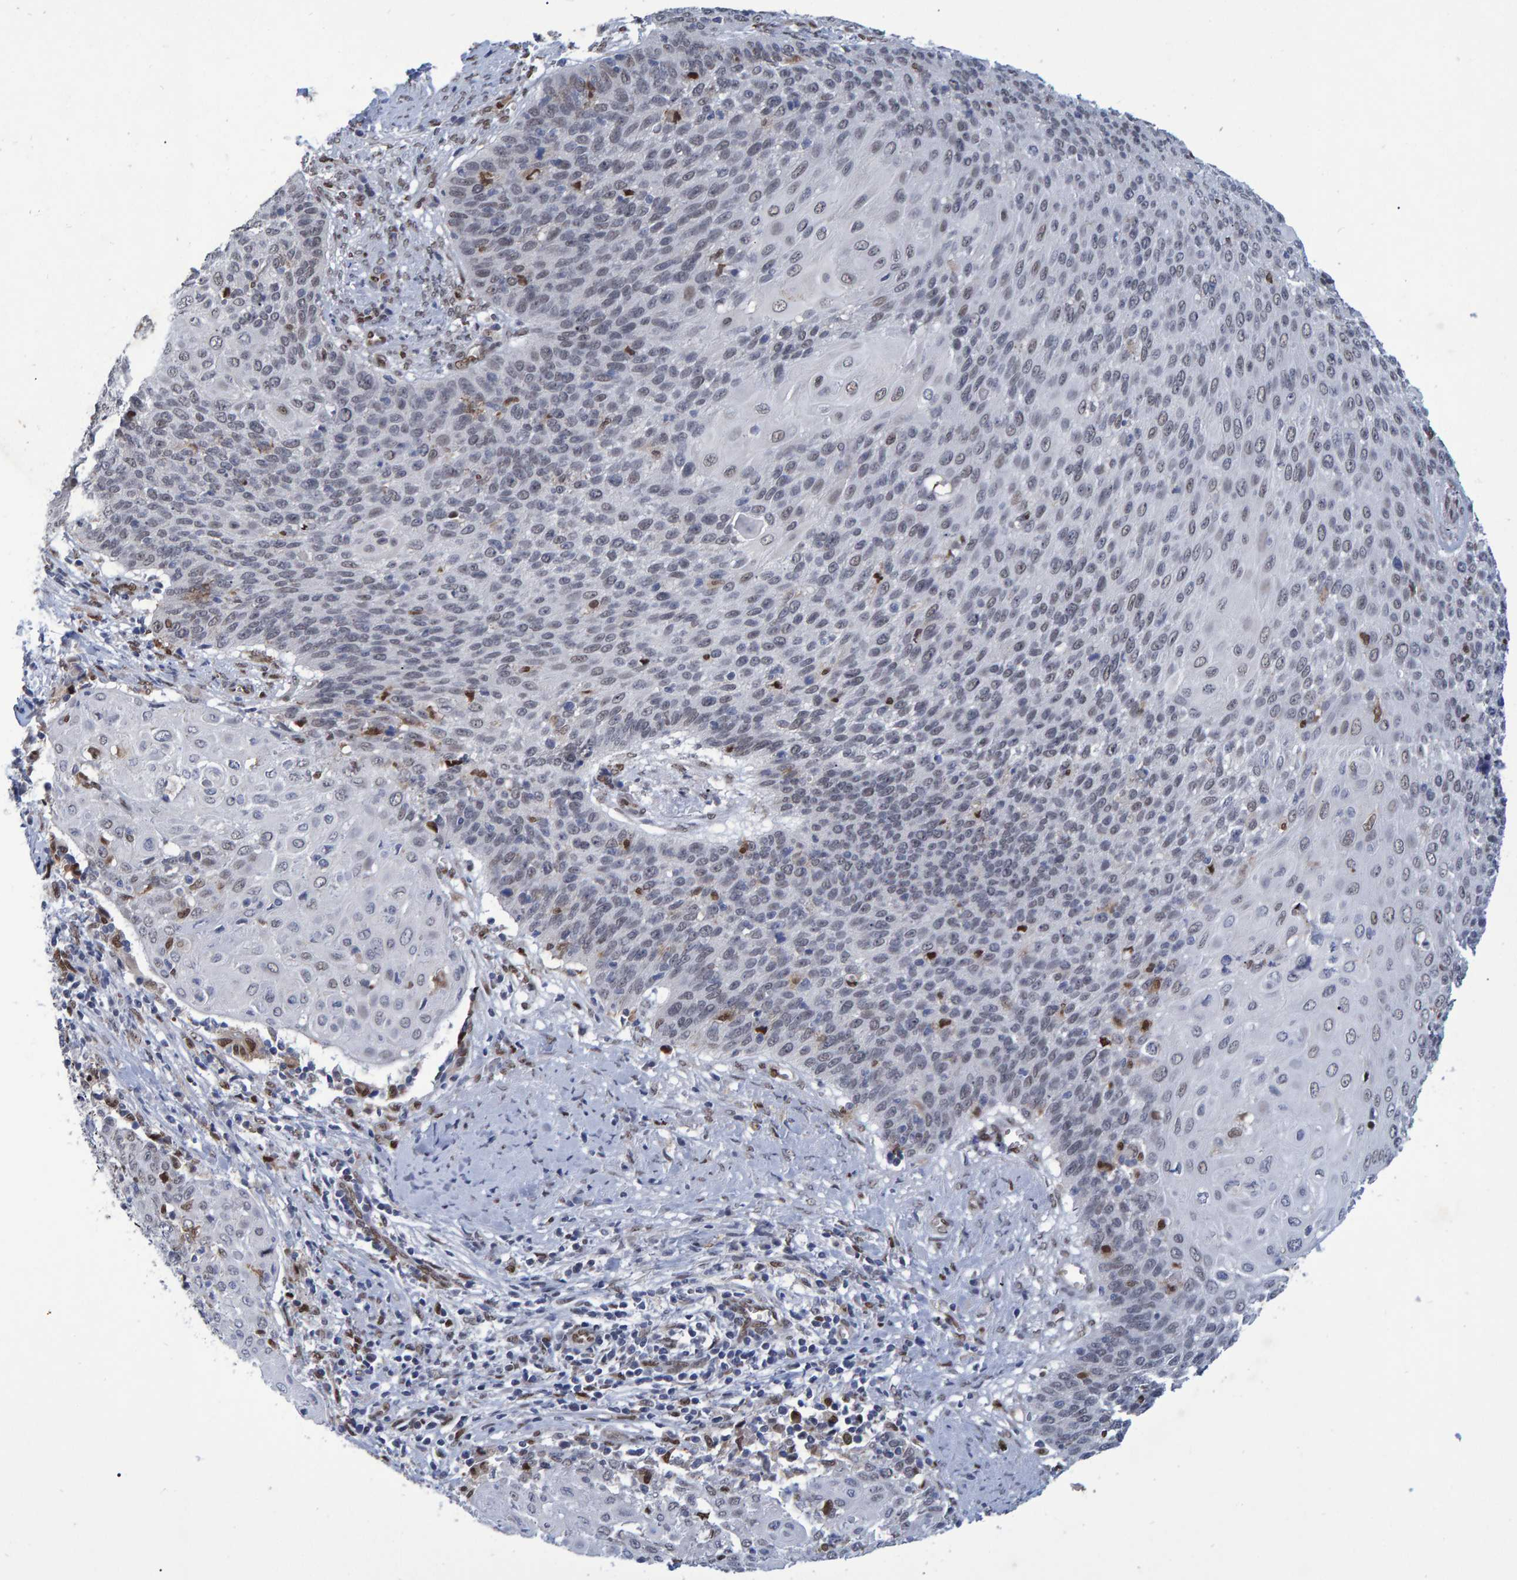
{"staining": {"intensity": "negative", "quantity": "none", "location": "none"}, "tissue": "cervical cancer", "cell_type": "Tumor cells", "image_type": "cancer", "snomed": [{"axis": "morphology", "description": "Squamous cell carcinoma, NOS"}, {"axis": "topography", "description": "Cervix"}], "caption": "This is a image of immunohistochemistry (IHC) staining of squamous cell carcinoma (cervical), which shows no expression in tumor cells.", "gene": "QKI", "patient": {"sex": "female", "age": 39}}